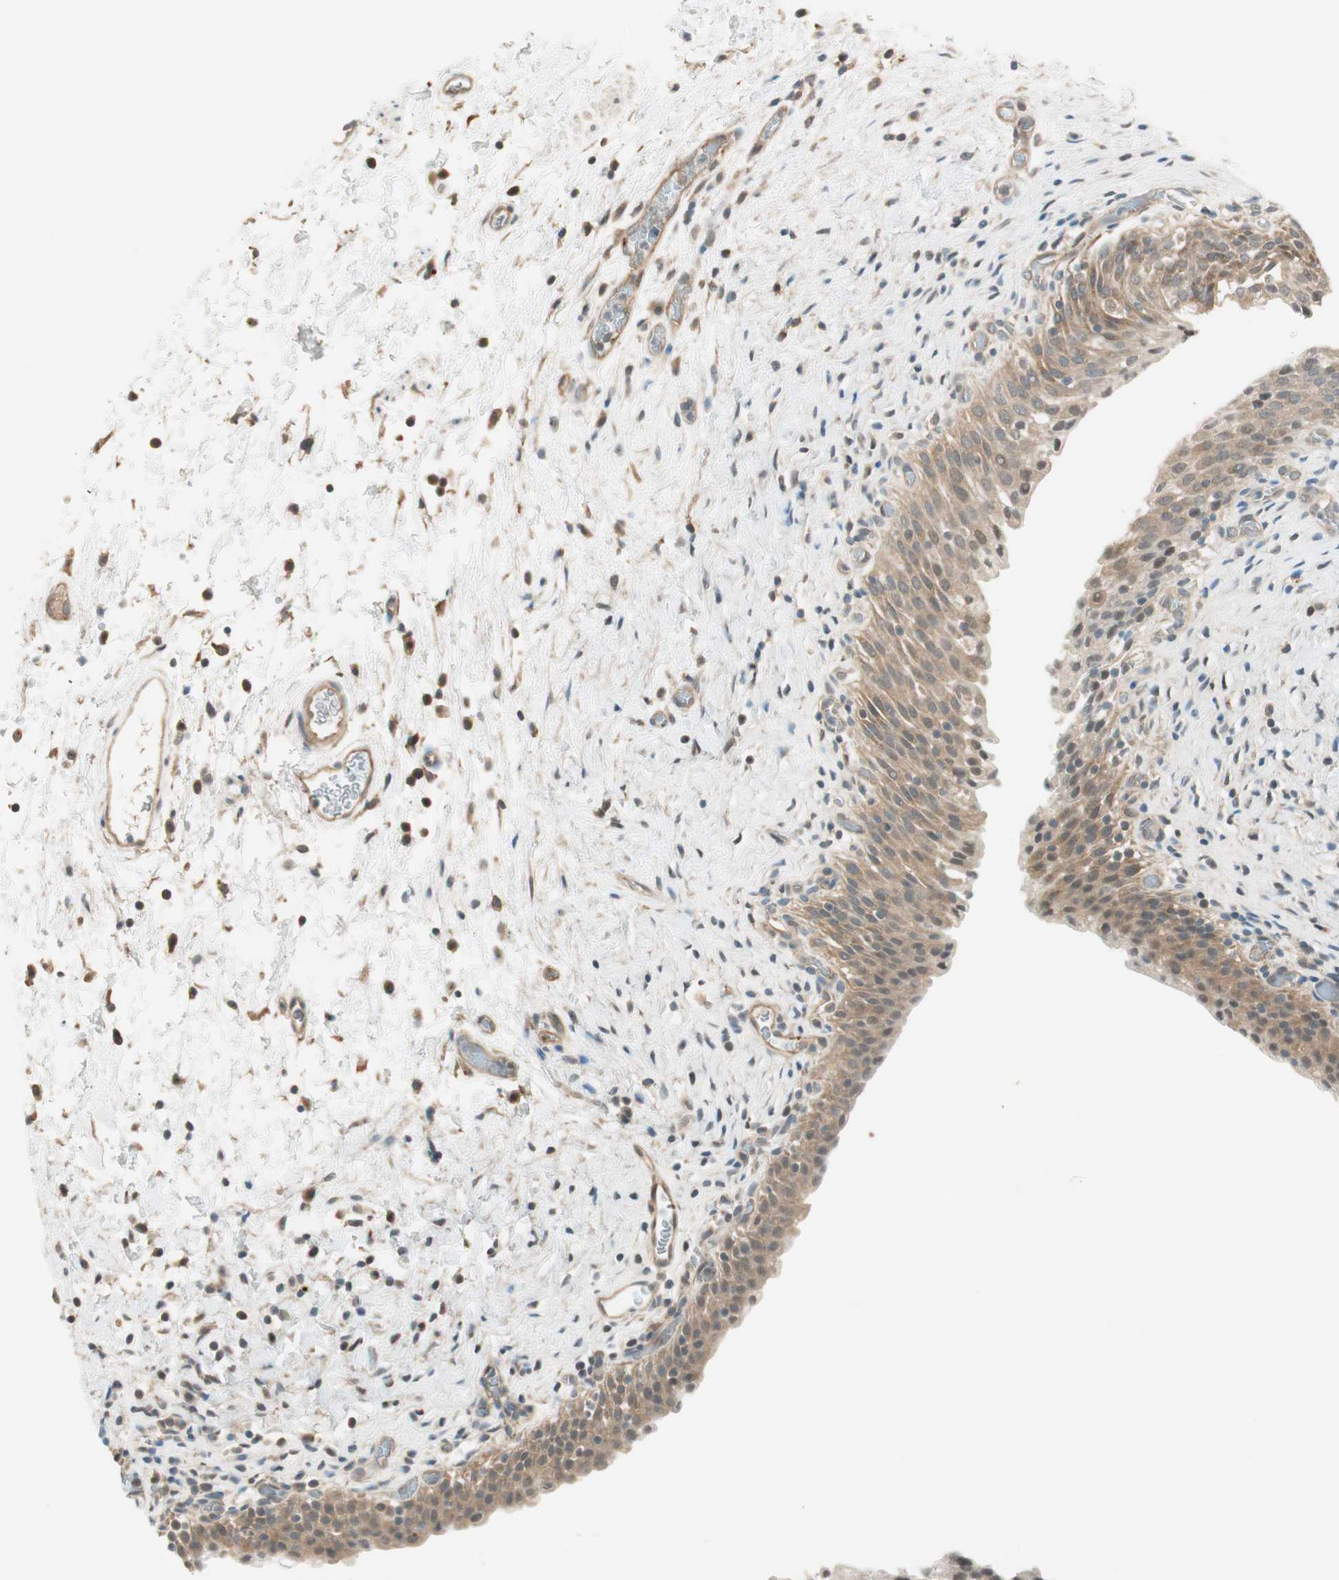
{"staining": {"intensity": "moderate", "quantity": ">75%", "location": "cytoplasmic/membranous"}, "tissue": "urinary bladder", "cell_type": "Urothelial cells", "image_type": "normal", "snomed": [{"axis": "morphology", "description": "Normal tissue, NOS"}, {"axis": "topography", "description": "Urinary bladder"}], "caption": "Urinary bladder stained with immunohistochemistry shows moderate cytoplasmic/membranous expression in about >75% of urothelial cells.", "gene": "PSMD8", "patient": {"sex": "male", "age": 51}}